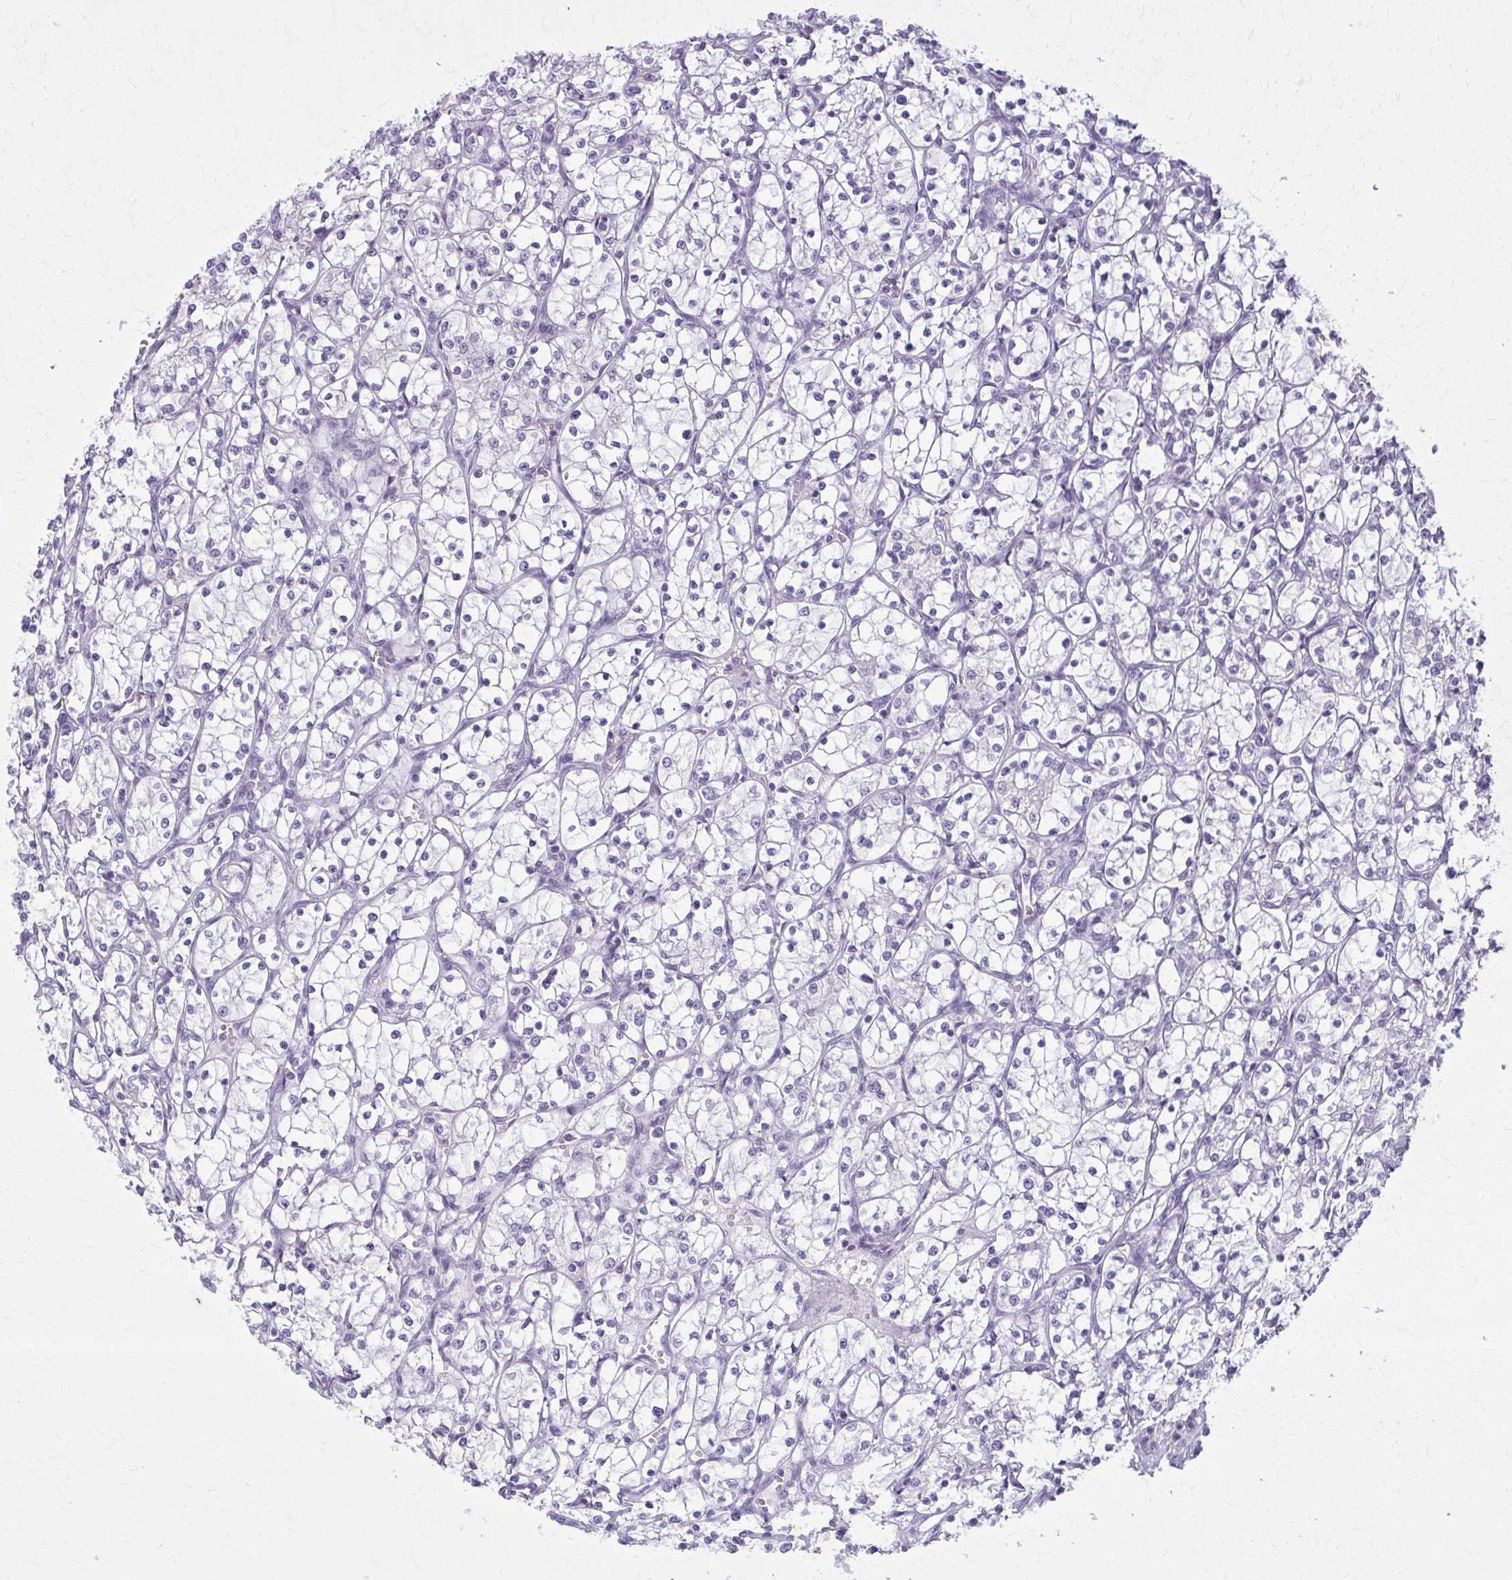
{"staining": {"intensity": "negative", "quantity": "none", "location": "none"}, "tissue": "renal cancer", "cell_type": "Tumor cells", "image_type": "cancer", "snomed": [{"axis": "morphology", "description": "Adenocarcinoma, NOS"}, {"axis": "topography", "description": "Kidney"}], "caption": "Immunohistochemical staining of human adenocarcinoma (renal) exhibits no significant staining in tumor cells.", "gene": "CARD9", "patient": {"sex": "female", "age": 69}}